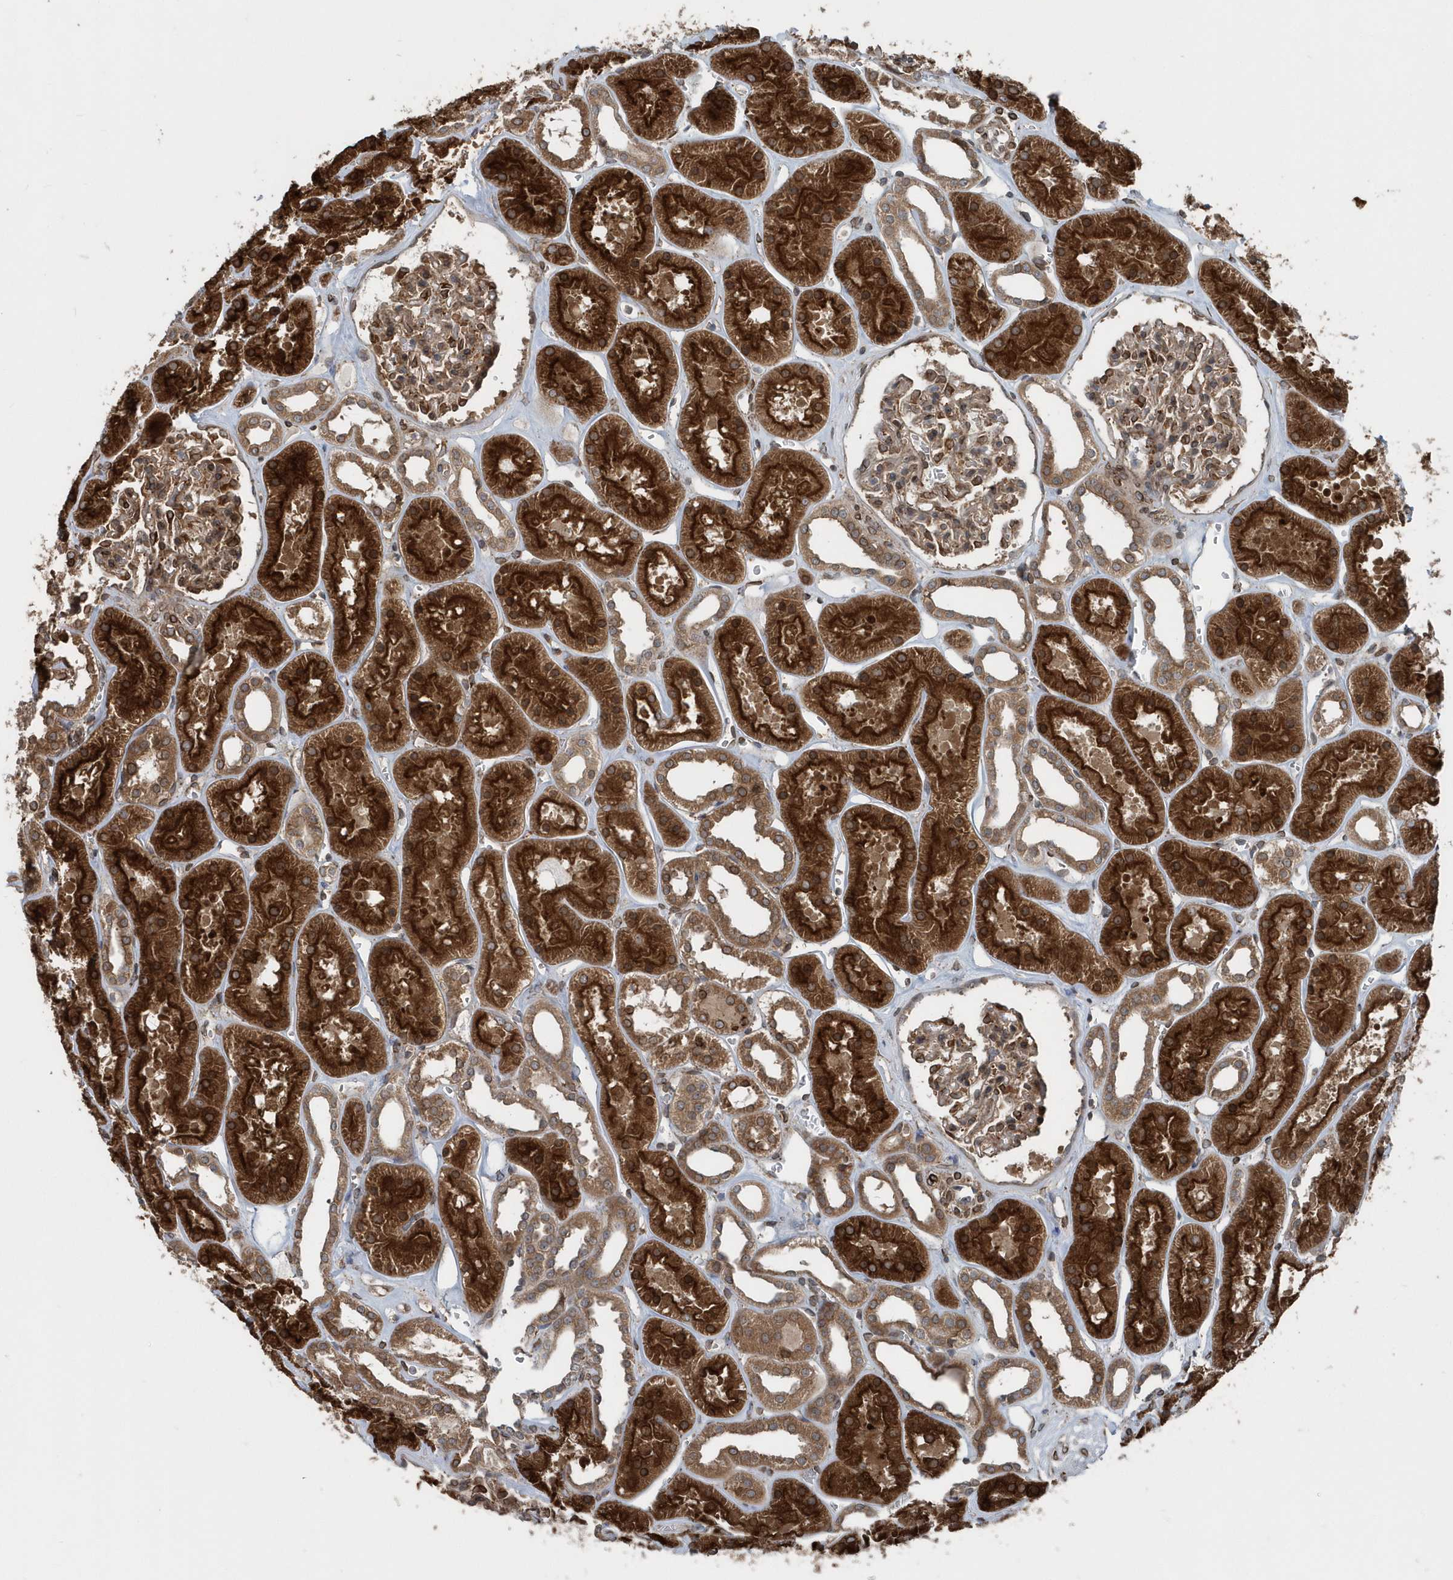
{"staining": {"intensity": "moderate", "quantity": "25%-75%", "location": "cytoplasmic/membranous"}, "tissue": "kidney", "cell_type": "Cells in glomeruli", "image_type": "normal", "snomed": [{"axis": "morphology", "description": "Normal tissue, NOS"}, {"axis": "topography", "description": "Kidney"}], "caption": "Kidney stained with IHC reveals moderate cytoplasmic/membranous staining in about 25%-75% of cells in glomeruli. The protein of interest is shown in brown color, while the nuclei are stained blue.", "gene": "MCC", "patient": {"sex": "female", "age": 41}}